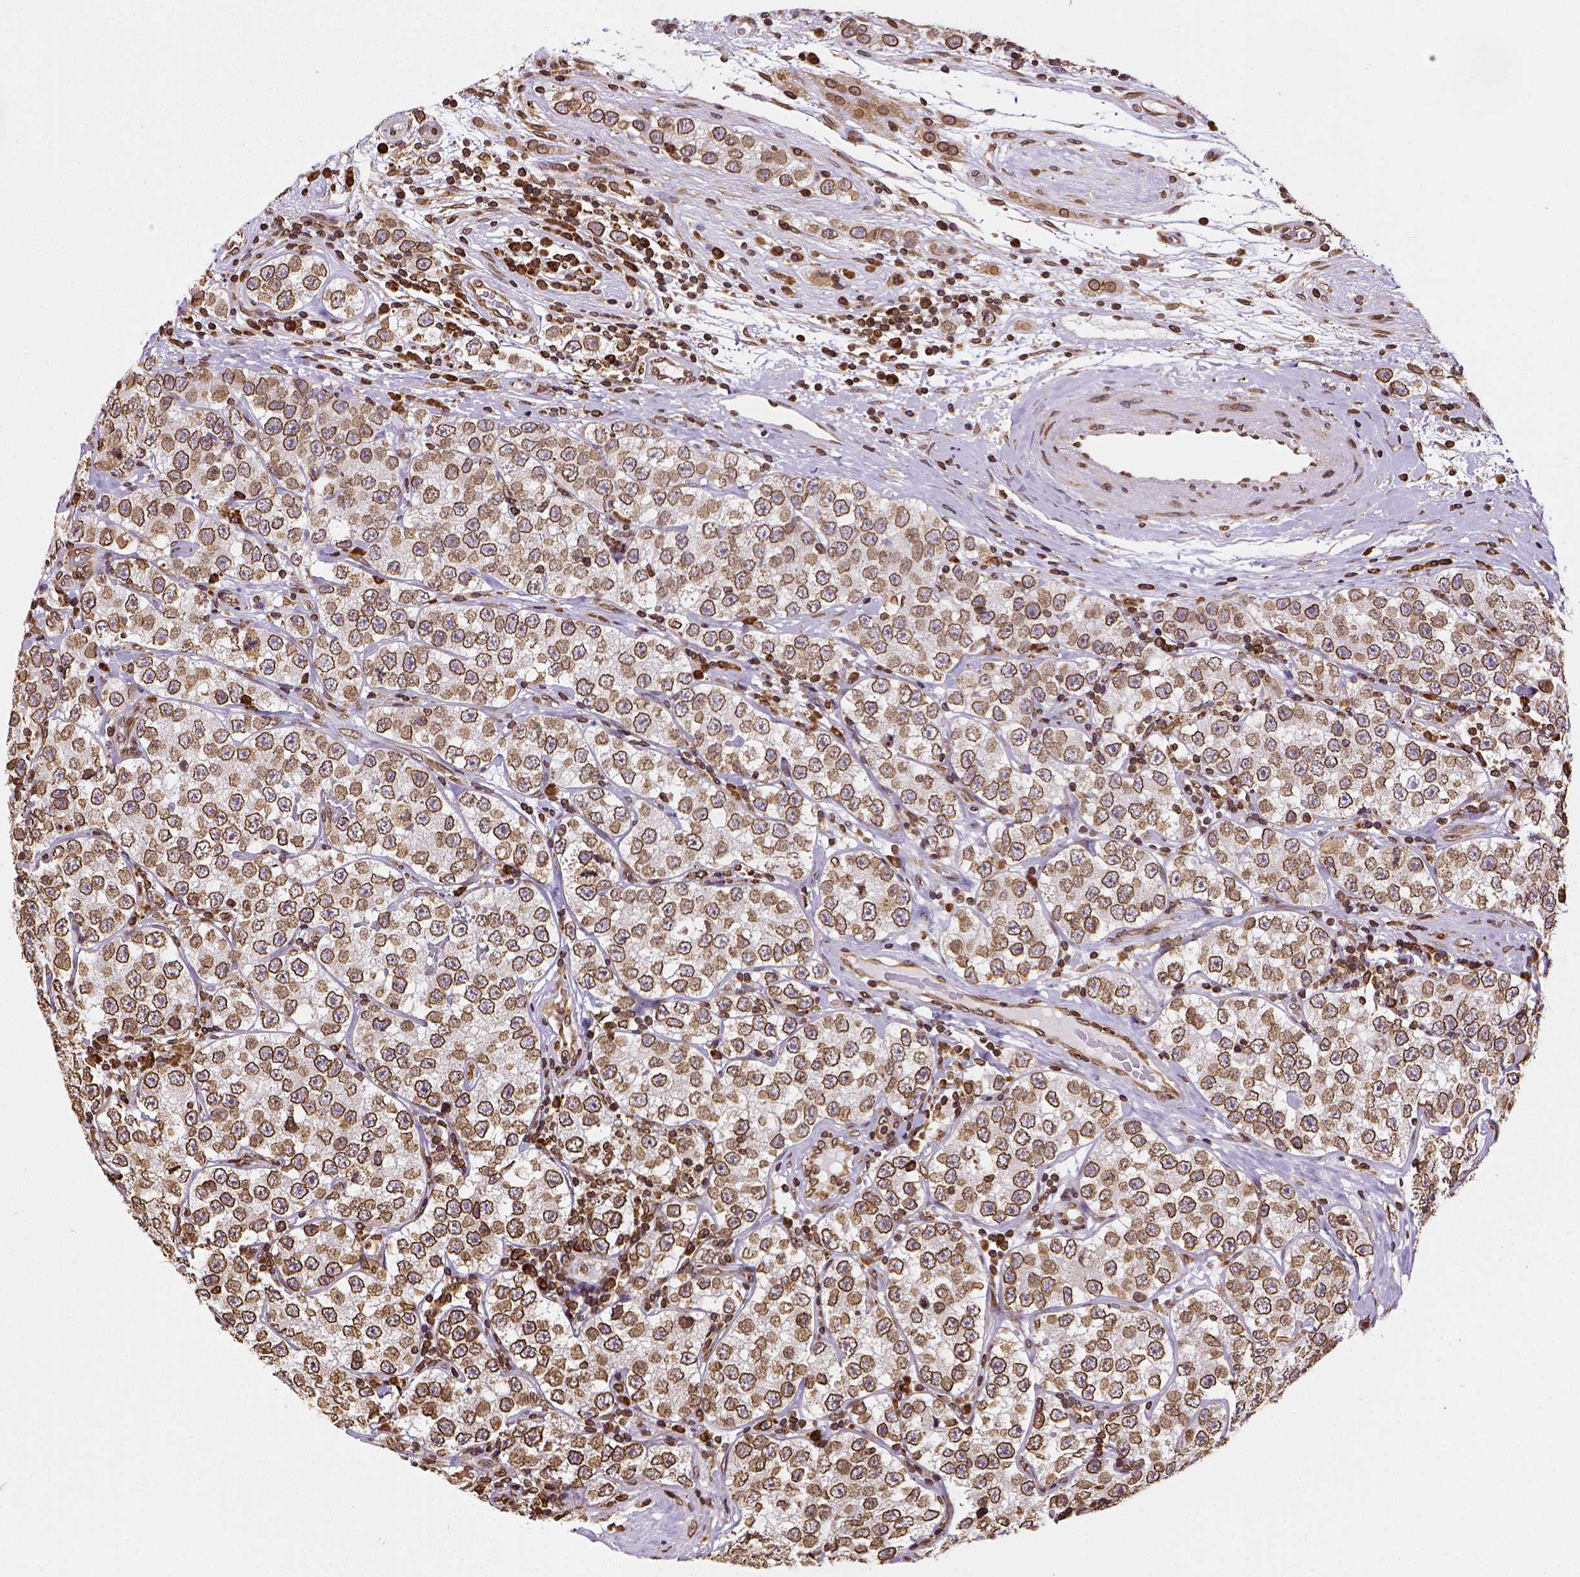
{"staining": {"intensity": "moderate", "quantity": ">75%", "location": "cytoplasmic/membranous,nuclear"}, "tissue": "testis cancer", "cell_type": "Tumor cells", "image_type": "cancer", "snomed": [{"axis": "morphology", "description": "Seminoma, NOS"}, {"axis": "topography", "description": "Testis"}], "caption": "Immunohistochemistry micrograph of seminoma (testis) stained for a protein (brown), which reveals medium levels of moderate cytoplasmic/membranous and nuclear expression in approximately >75% of tumor cells.", "gene": "MTDH", "patient": {"sex": "male", "age": 34}}